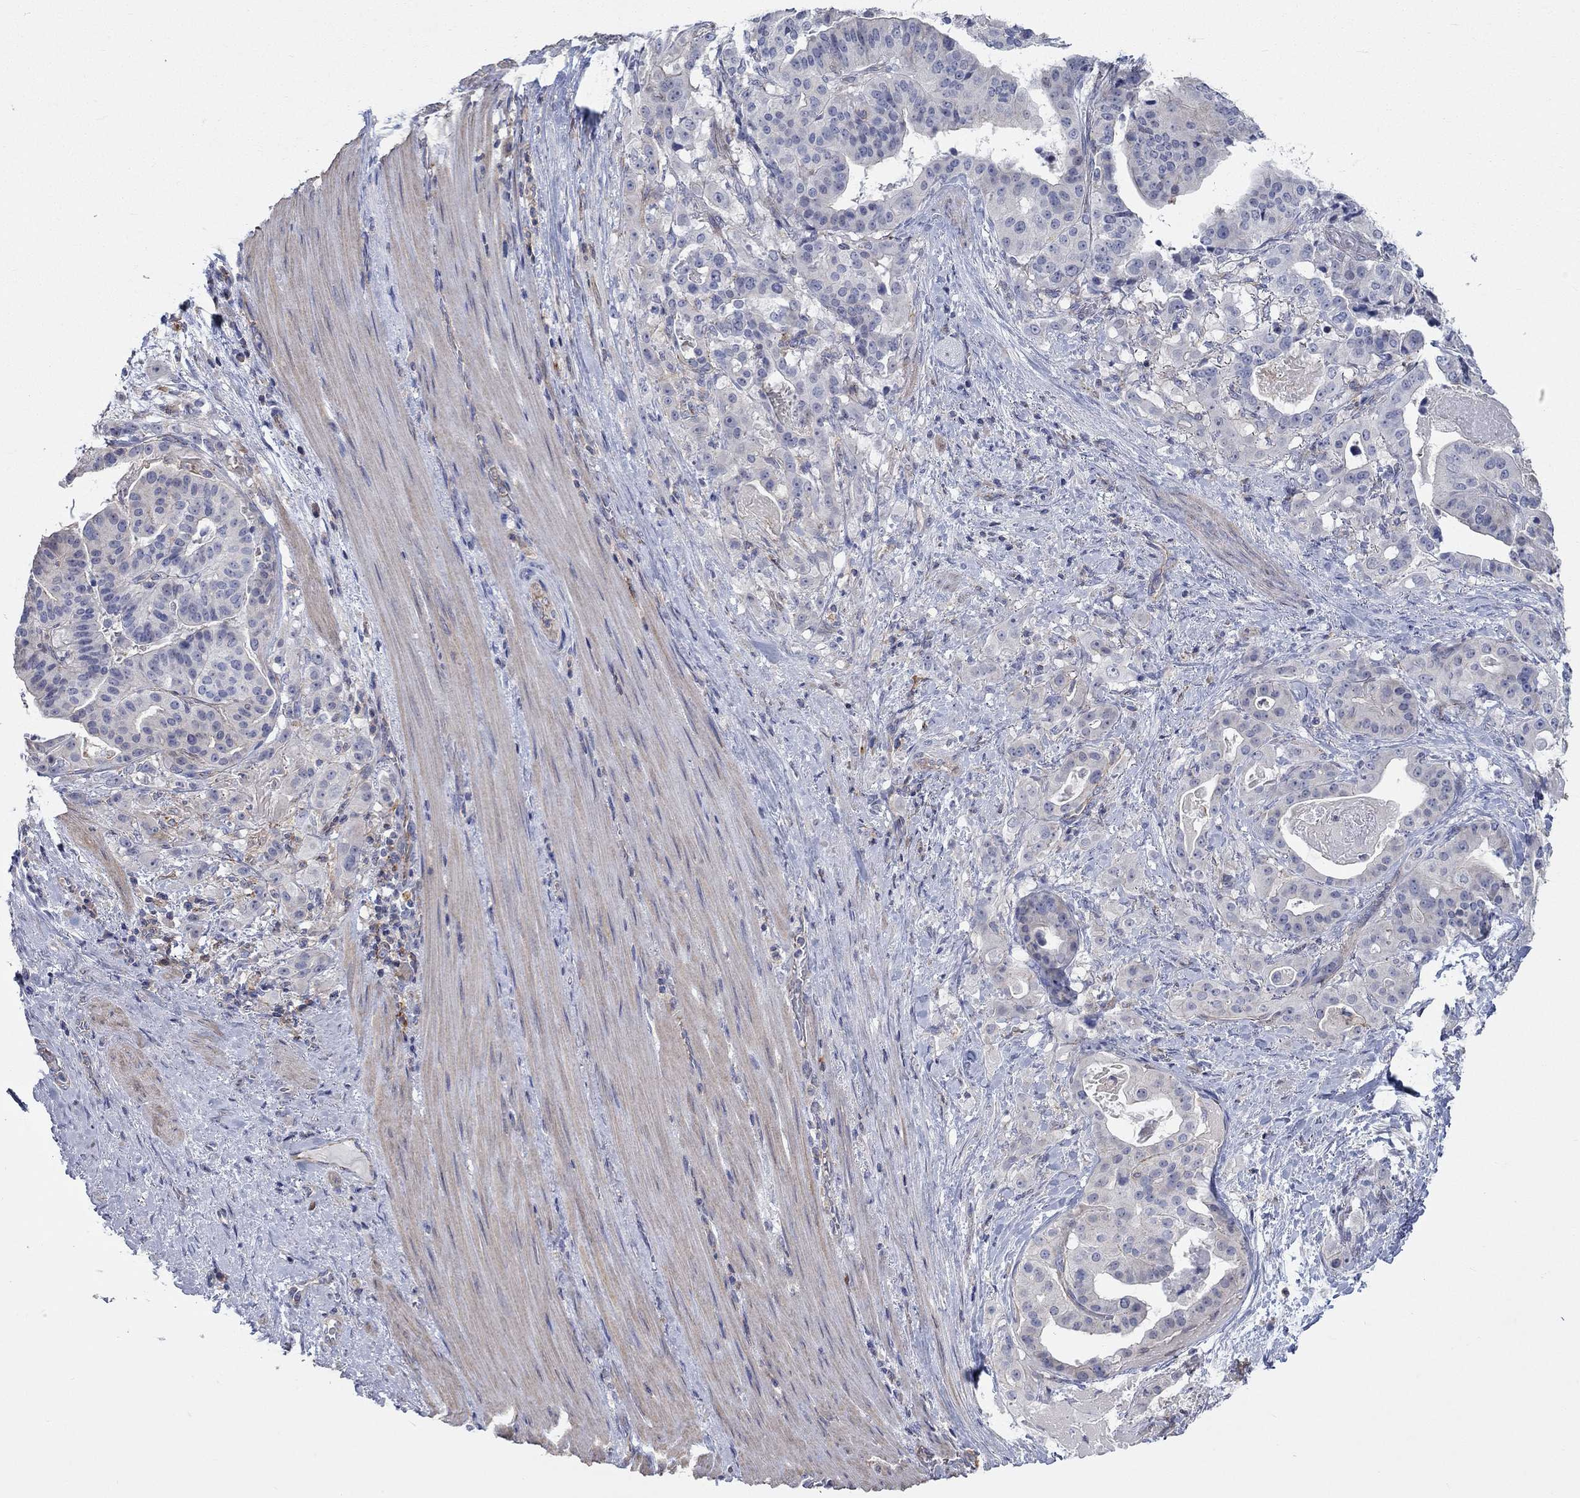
{"staining": {"intensity": "negative", "quantity": "none", "location": "none"}, "tissue": "stomach cancer", "cell_type": "Tumor cells", "image_type": "cancer", "snomed": [{"axis": "morphology", "description": "Adenocarcinoma, NOS"}, {"axis": "topography", "description": "Stomach"}], "caption": "DAB (3,3'-diaminobenzidine) immunohistochemical staining of adenocarcinoma (stomach) demonstrates no significant positivity in tumor cells.", "gene": "PCDHGA10", "patient": {"sex": "male", "age": 48}}